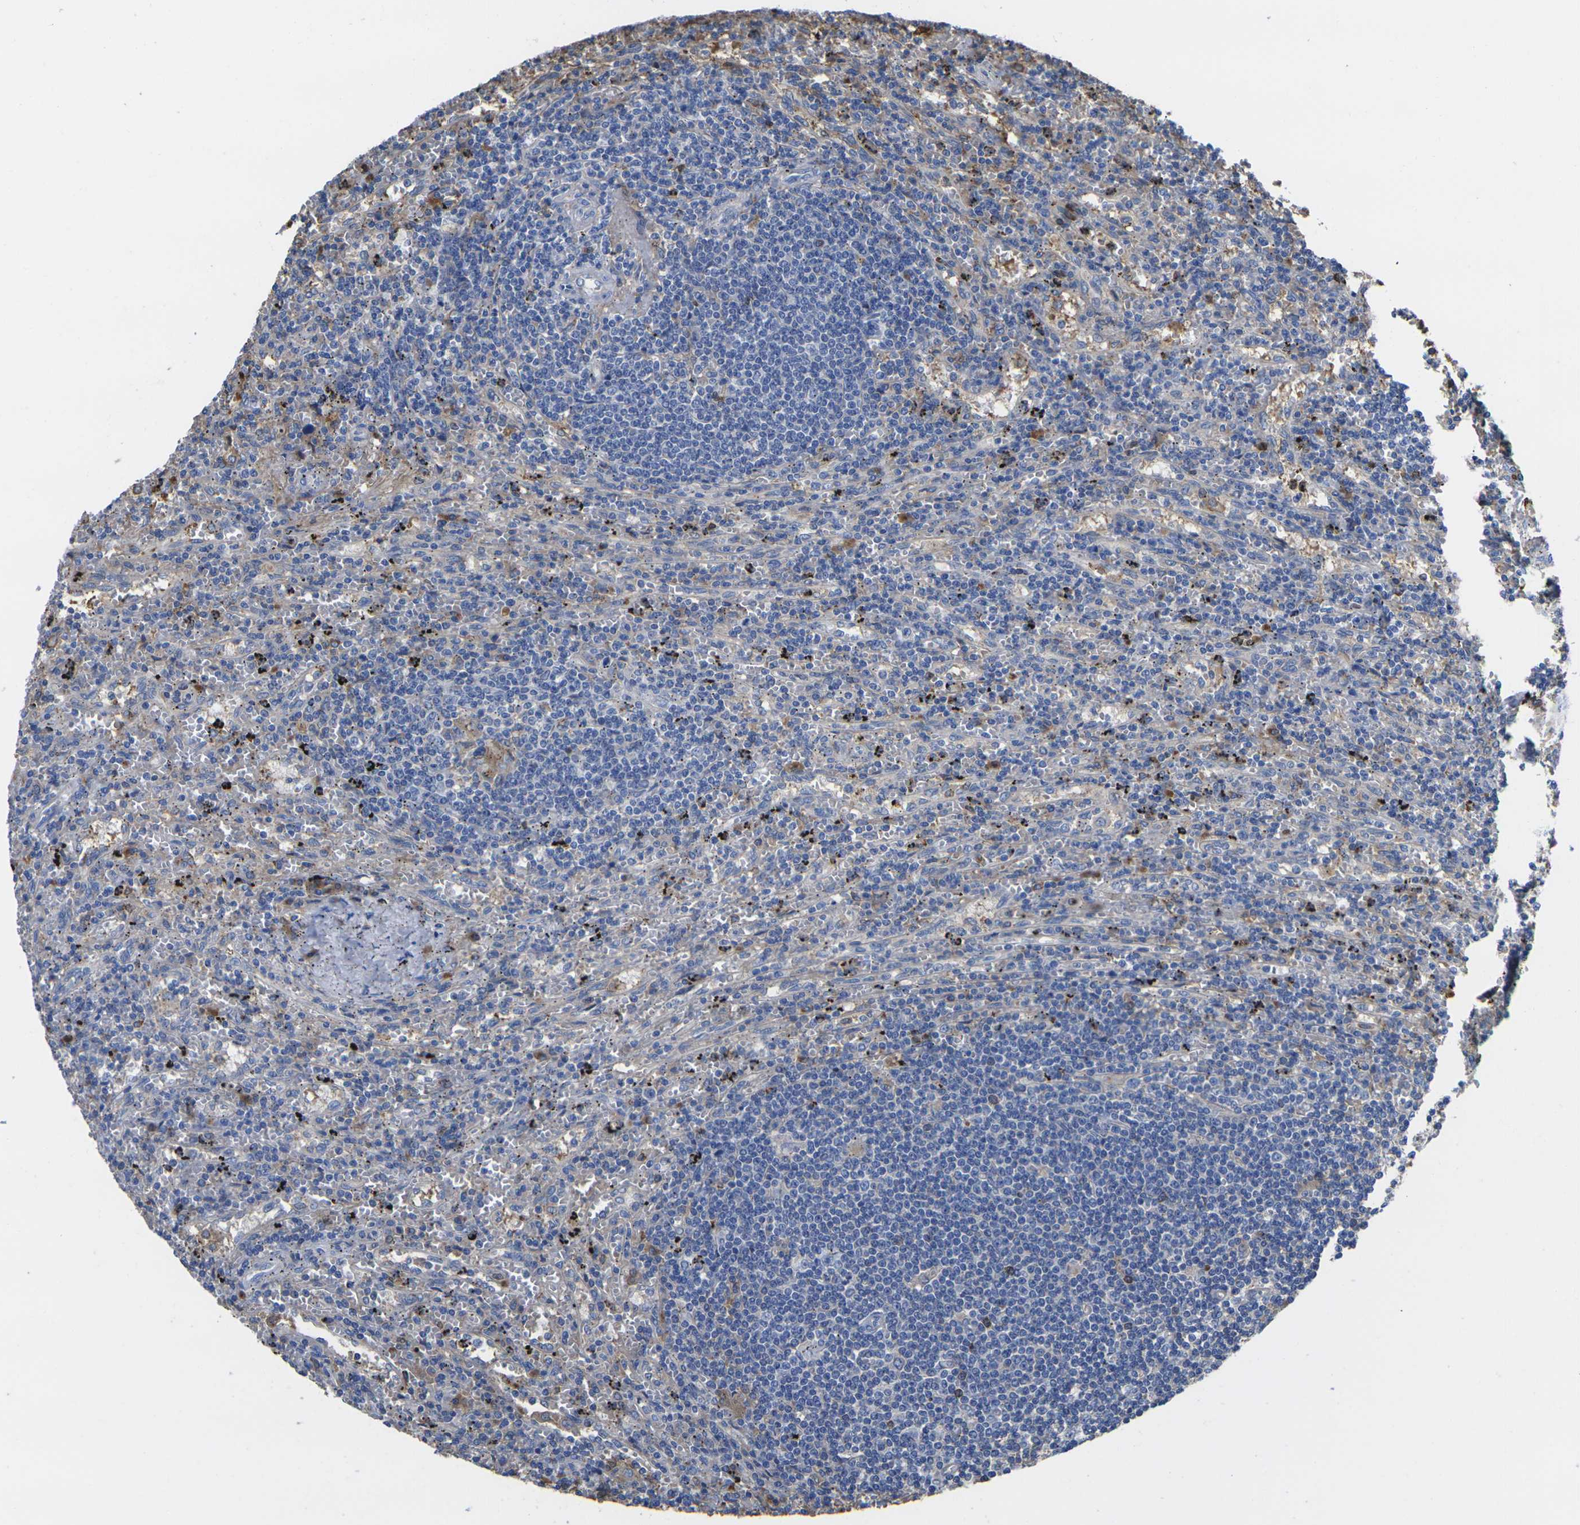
{"staining": {"intensity": "moderate", "quantity": "<25%", "location": "cytoplasmic/membranous"}, "tissue": "lymphoma", "cell_type": "Tumor cells", "image_type": "cancer", "snomed": [{"axis": "morphology", "description": "Malignant lymphoma, non-Hodgkin's type, Low grade"}, {"axis": "topography", "description": "Spleen"}], "caption": "Immunohistochemistry (IHC) (DAB) staining of human low-grade malignant lymphoma, non-Hodgkin's type exhibits moderate cytoplasmic/membranous protein staining in about <25% of tumor cells. The protein of interest is shown in brown color, while the nuclei are stained blue.", "gene": "GREM2", "patient": {"sex": "male", "age": 76}}